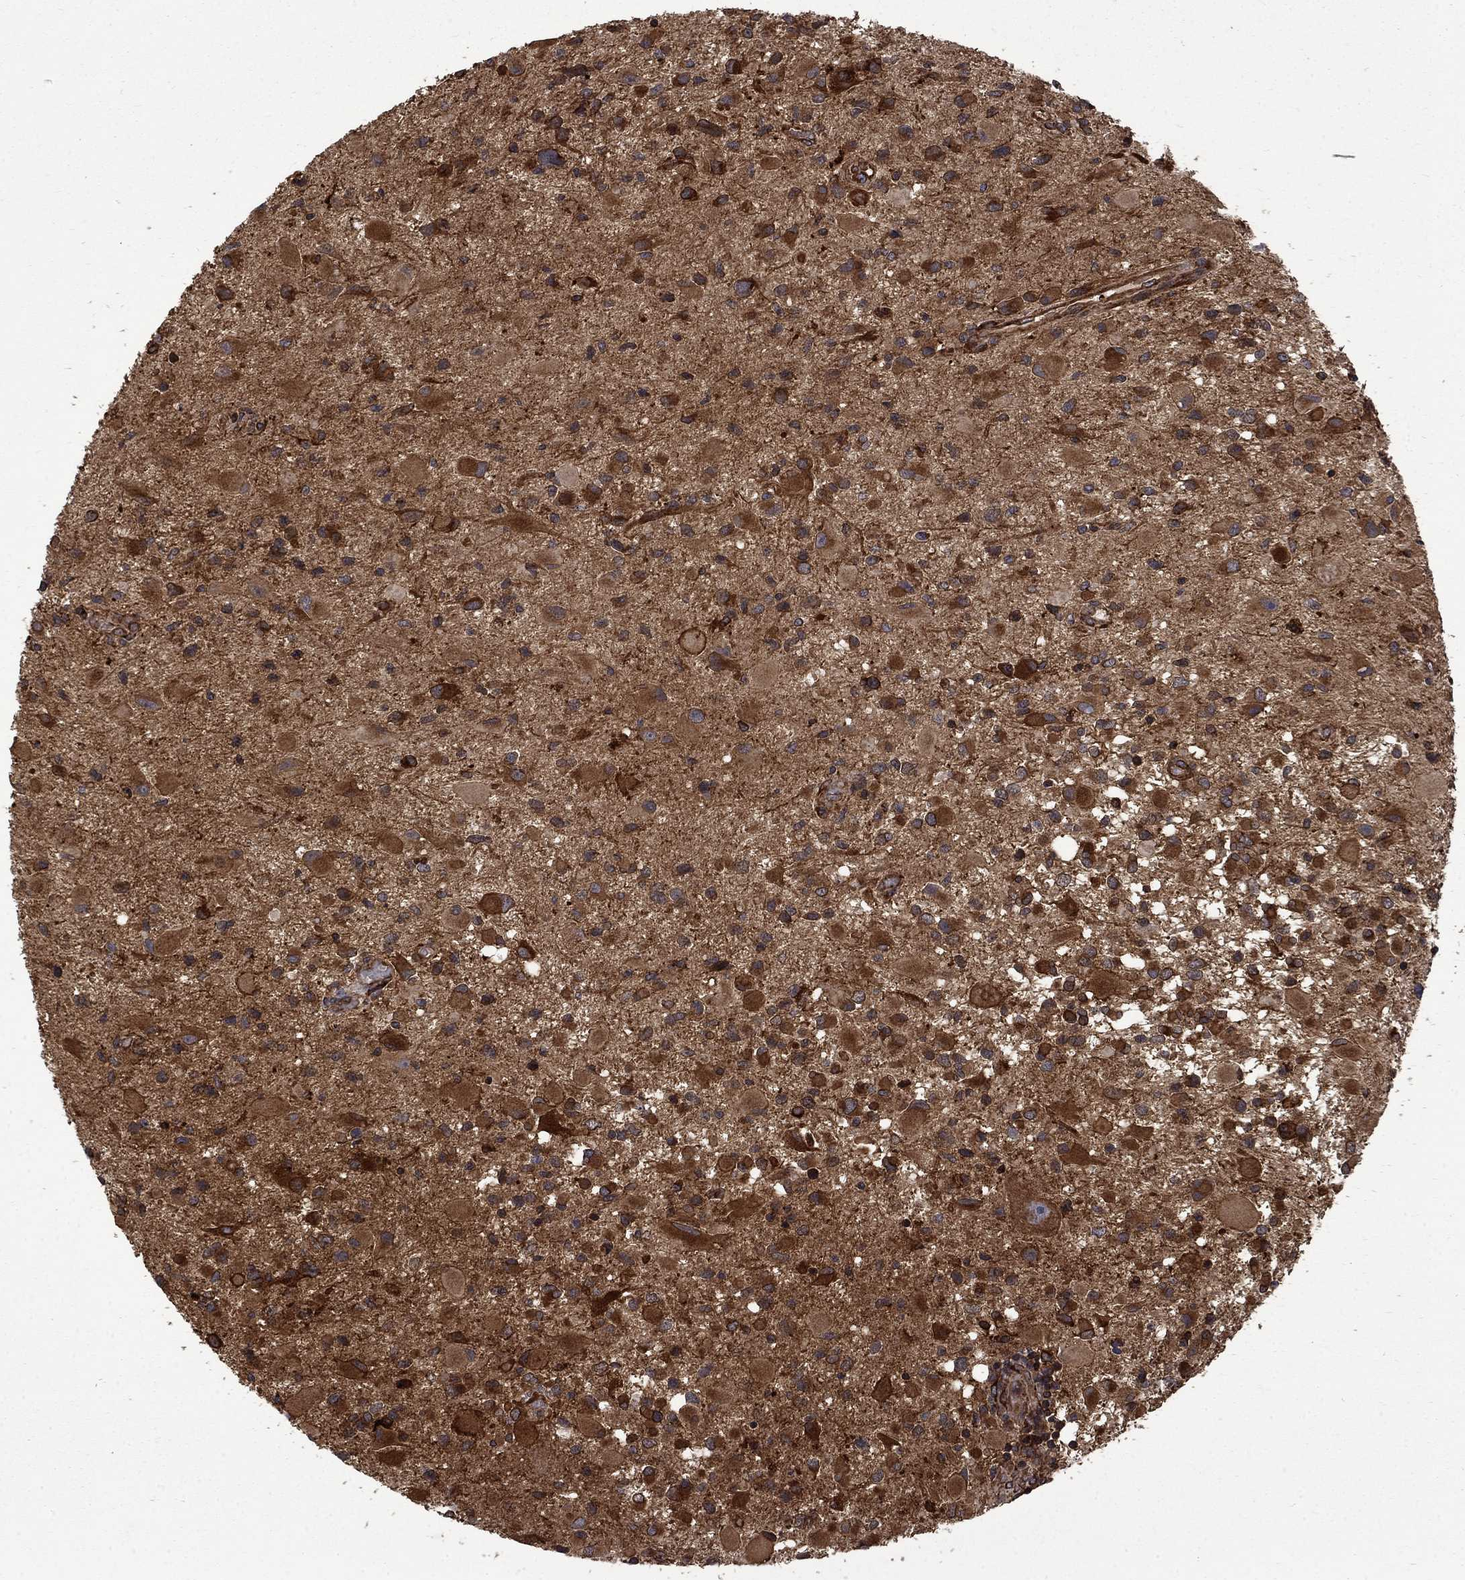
{"staining": {"intensity": "strong", "quantity": ">75%", "location": "cytoplasmic/membranous"}, "tissue": "glioma", "cell_type": "Tumor cells", "image_type": "cancer", "snomed": [{"axis": "morphology", "description": "Glioma, malignant, Low grade"}, {"axis": "topography", "description": "Brain"}], "caption": "Immunohistochemistry (IHC) of human glioma exhibits high levels of strong cytoplasmic/membranous expression in approximately >75% of tumor cells.", "gene": "CUTC", "patient": {"sex": "female", "age": 32}}